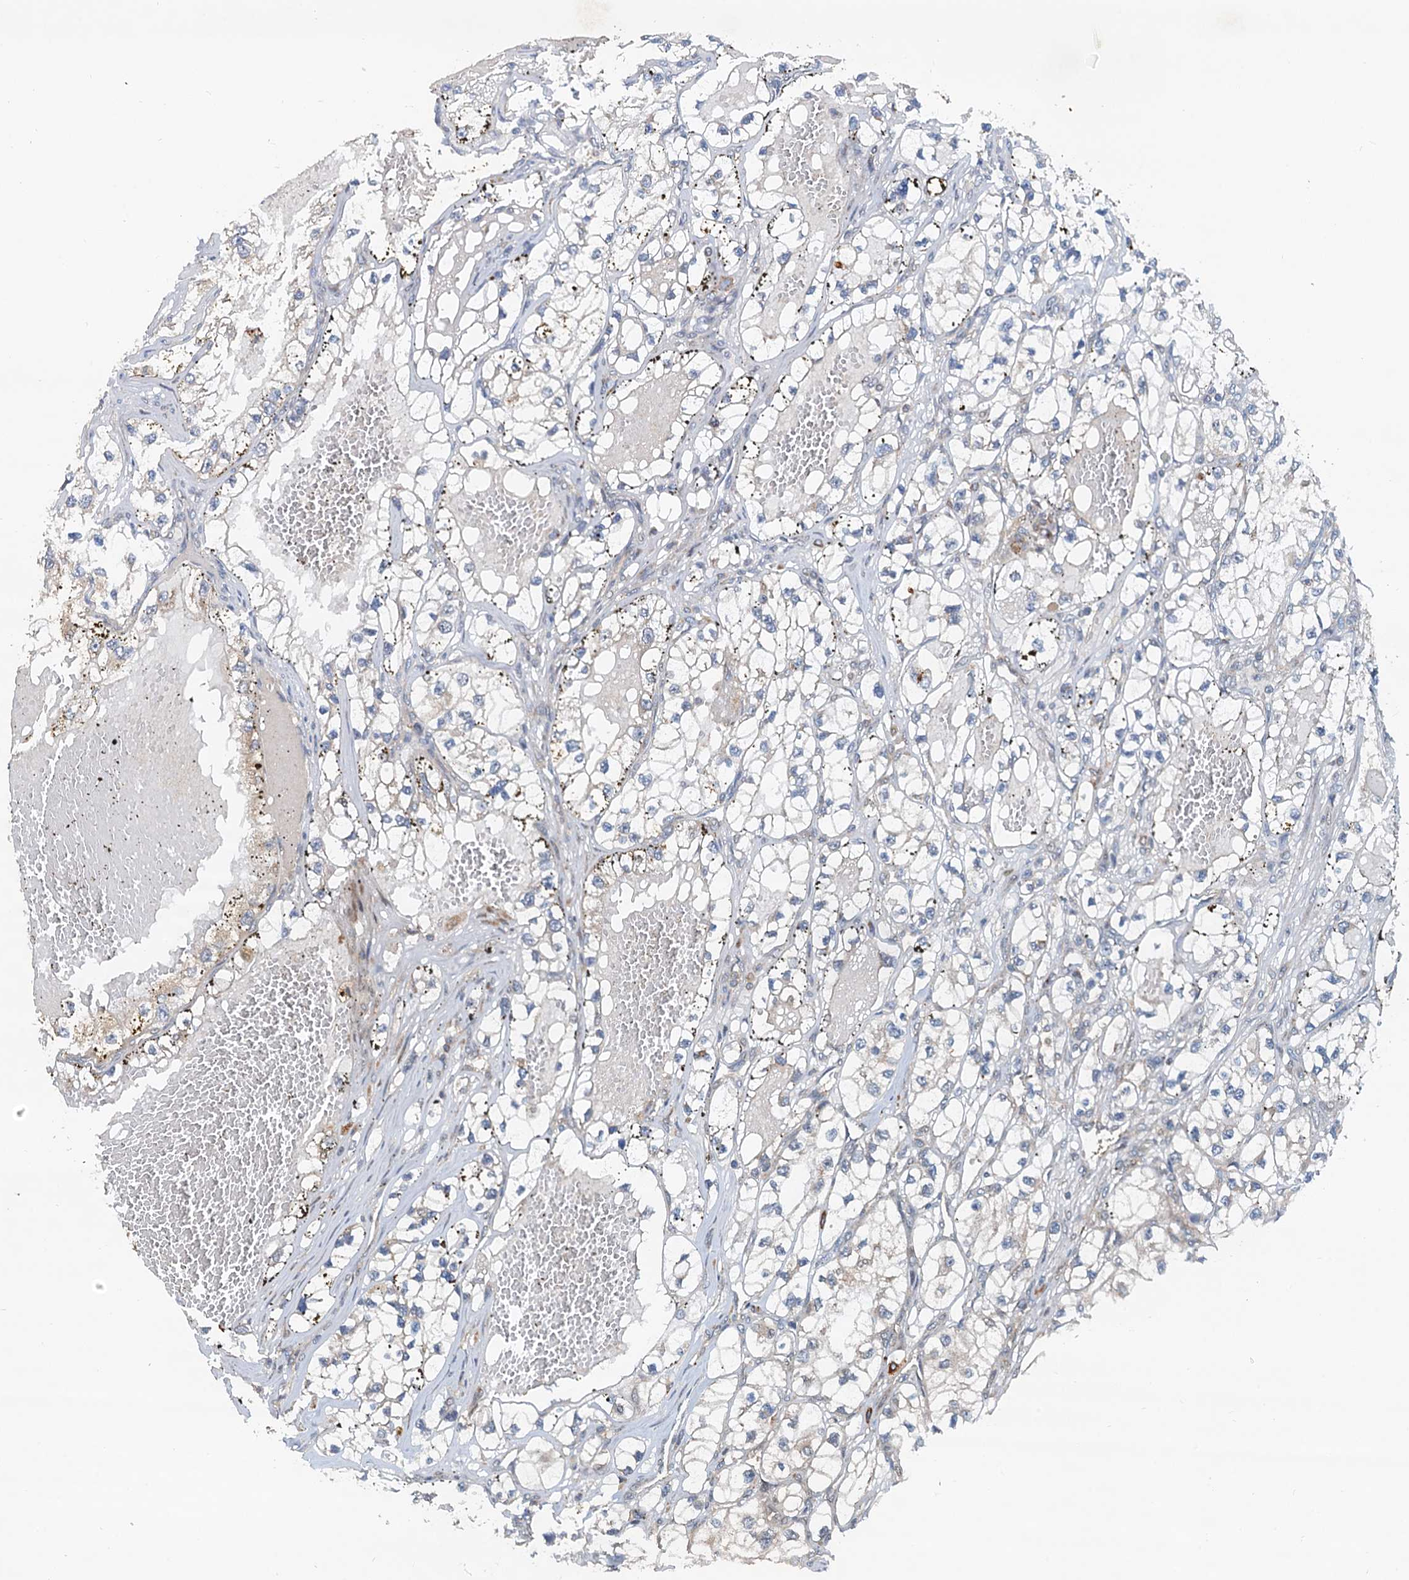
{"staining": {"intensity": "weak", "quantity": "<25%", "location": "cytoplasmic/membranous"}, "tissue": "renal cancer", "cell_type": "Tumor cells", "image_type": "cancer", "snomed": [{"axis": "morphology", "description": "Adenocarcinoma, NOS"}, {"axis": "topography", "description": "Kidney"}], "caption": "Histopathology image shows no significant protein expression in tumor cells of adenocarcinoma (renal). Brightfield microscopy of immunohistochemistry (IHC) stained with DAB (3,3'-diaminobenzidine) (brown) and hematoxylin (blue), captured at high magnification.", "gene": "AAGAB", "patient": {"sex": "female", "age": 57}}